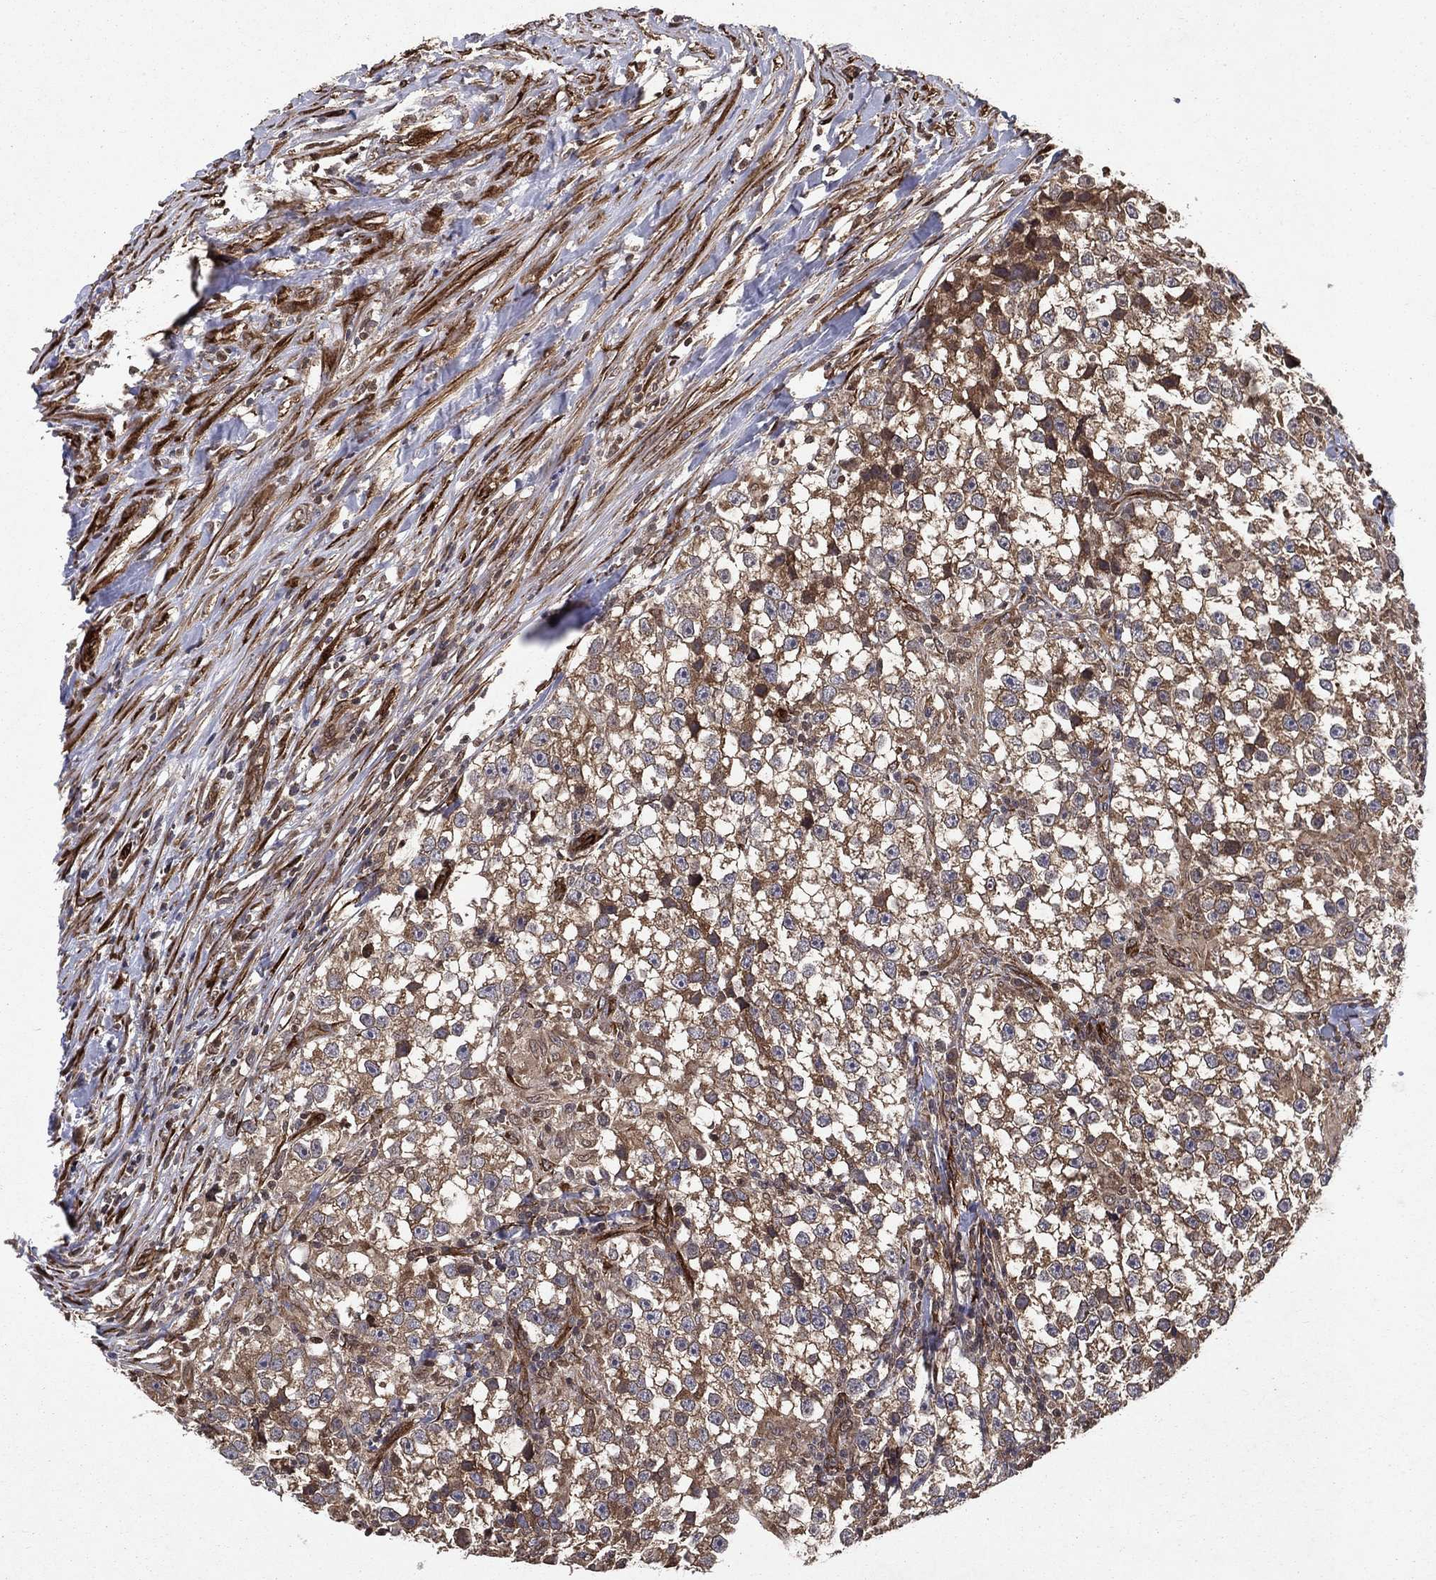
{"staining": {"intensity": "weak", "quantity": ">75%", "location": "cytoplasmic/membranous"}, "tissue": "testis cancer", "cell_type": "Tumor cells", "image_type": "cancer", "snomed": [{"axis": "morphology", "description": "Seminoma, NOS"}, {"axis": "topography", "description": "Testis"}], "caption": "Protein staining displays weak cytoplasmic/membranous positivity in about >75% of tumor cells in testis cancer. The staining is performed using DAB (3,3'-diaminobenzidine) brown chromogen to label protein expression. The nuclei are counter-stained blue using hematoxylin.", "gene": "CERS2", "patient": {"sex": "male", "age": 46}}